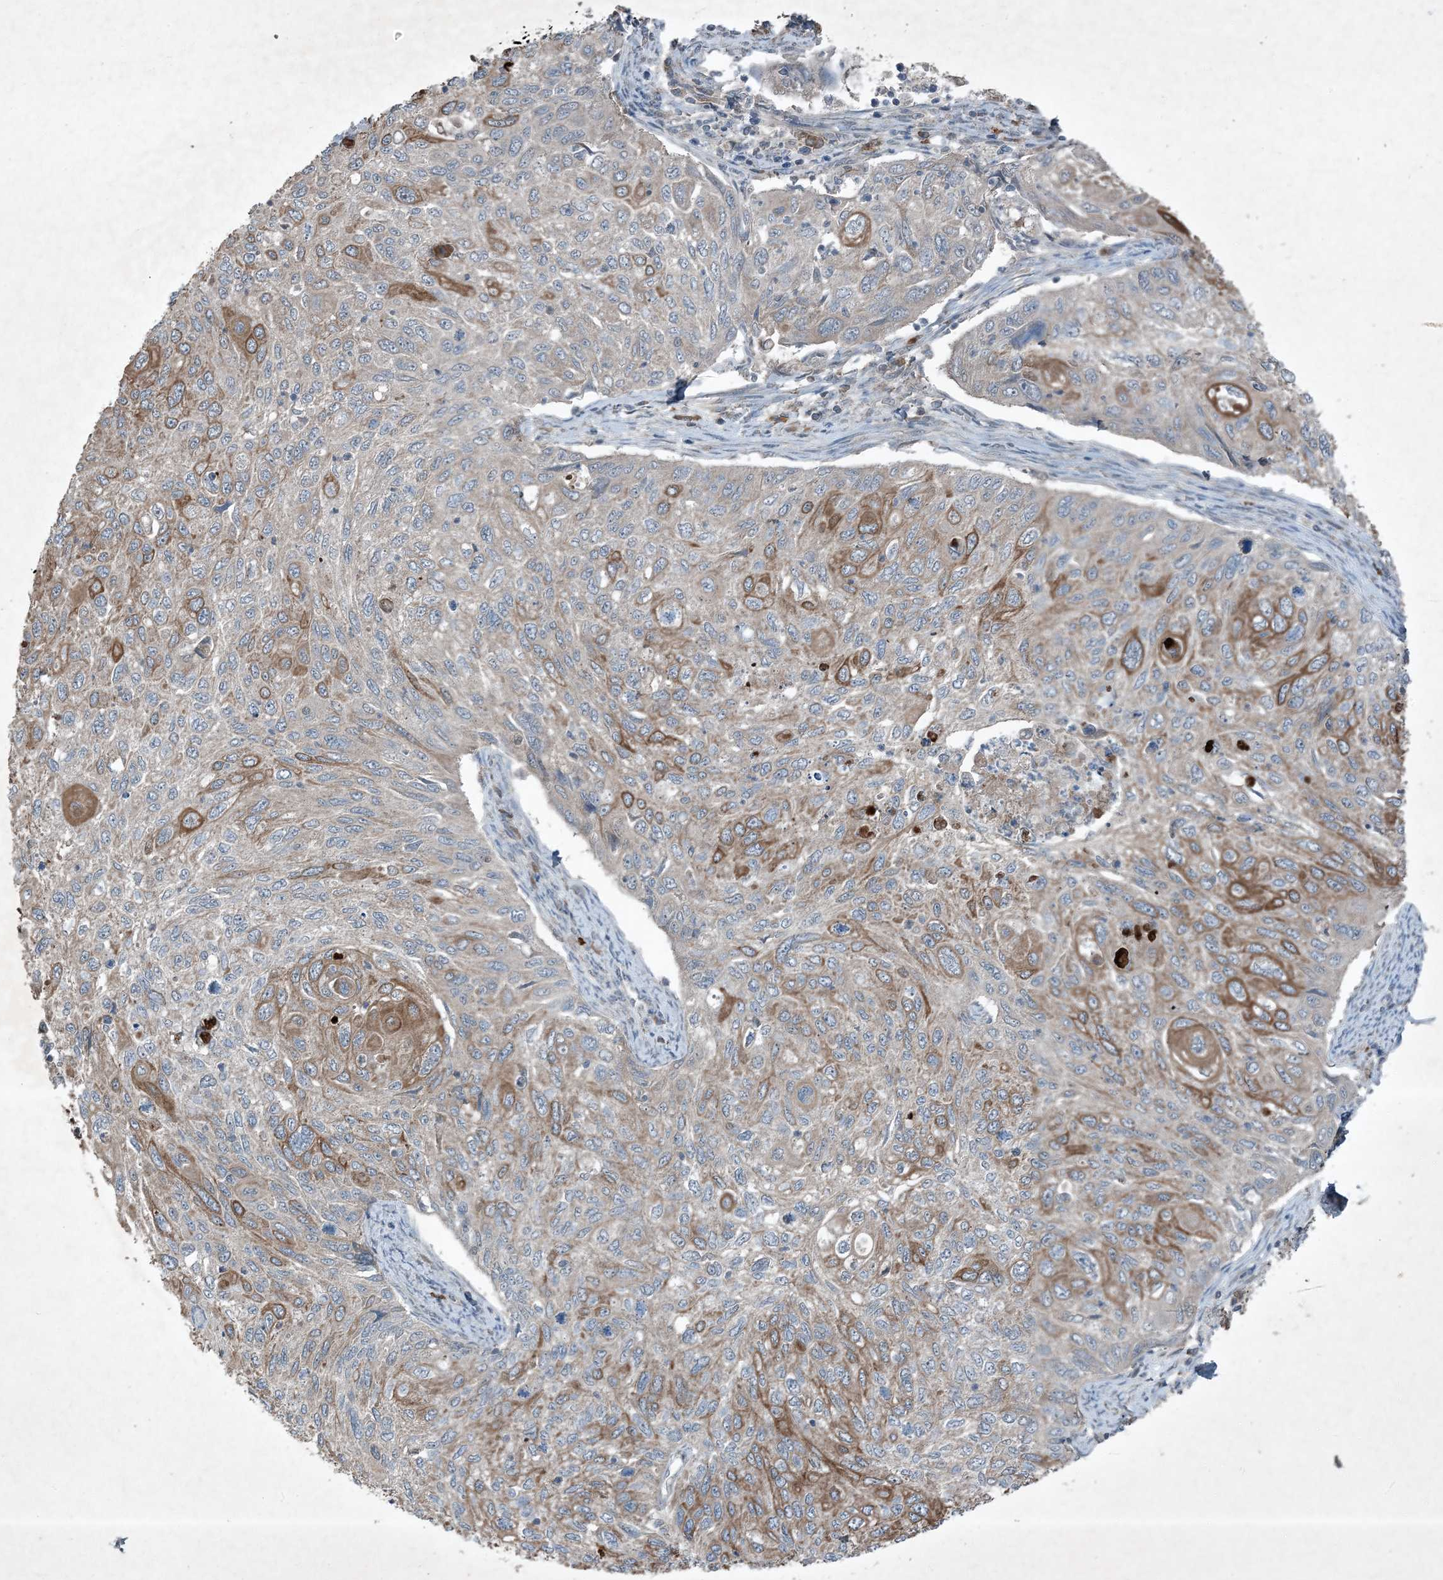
{"staining": {"intensity": "moderate", "quantity": "25%-75%", "location": "cytoplasmic/membranous"}, "tissue": "cervical cancer", "cell_type": "Tumor cells", "image_type": "cancer", "snomed": [{"axis": "morphology", "description": "Squamous cell carcinoma, NOS"}, {"axis": "topography", "description": "Cervix"}], "caption": "There is medium levels of moderate cytoplasmic/membranous staining in tumor cells of squamous cell carcinoma (cervical), as demonstrated by immunohistochemical staining (brown color).", "gene": "MDN1", "patient": {"sex": "female", "age": 70}}